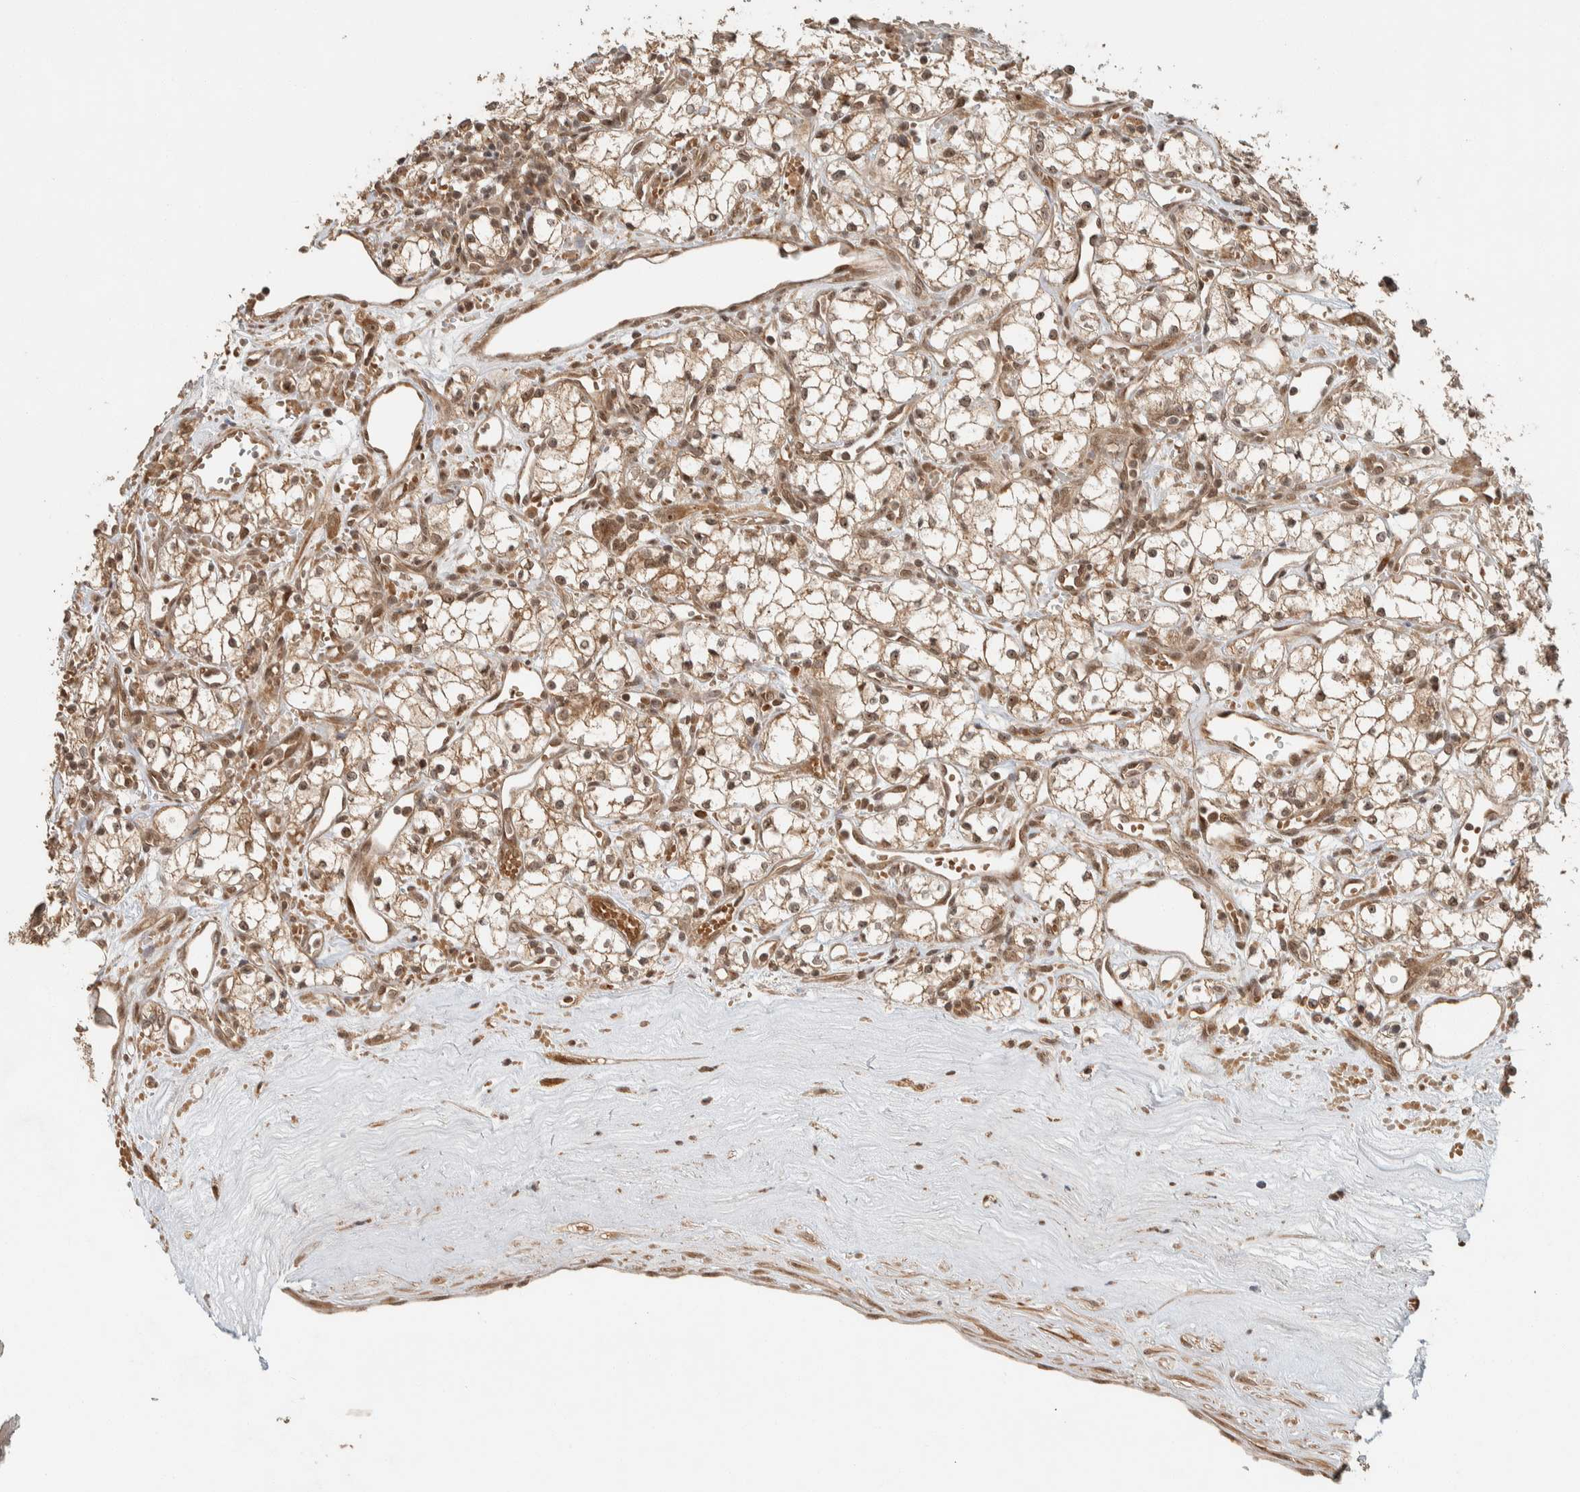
{"staining": {"intensity": "moderate", "quantity": ">75%", "location": "cytoplasmic/membranous,nuclear"}, "tissue": "renal cancer", "cell_type": "Tumor cells", "image_type": "cancer", "snomed": [{"axis": "morphology", "description": "Adenocarcinoma, NOS"}, {"axis": "topography", "description": "Kidney"}], "caption": "Immunohistochemical staining of renal cancer displays medium levels of moderate cytoplasmic/membranous and nuclear protein positivity in about >75% of tumor cells. (DAB (3,3'-diaminobenzidine) IHC, brown staining for protein, blue staining for nuclei).", "gene": "ZBTB2", "patient": {"sex": "male", "age": 59}}